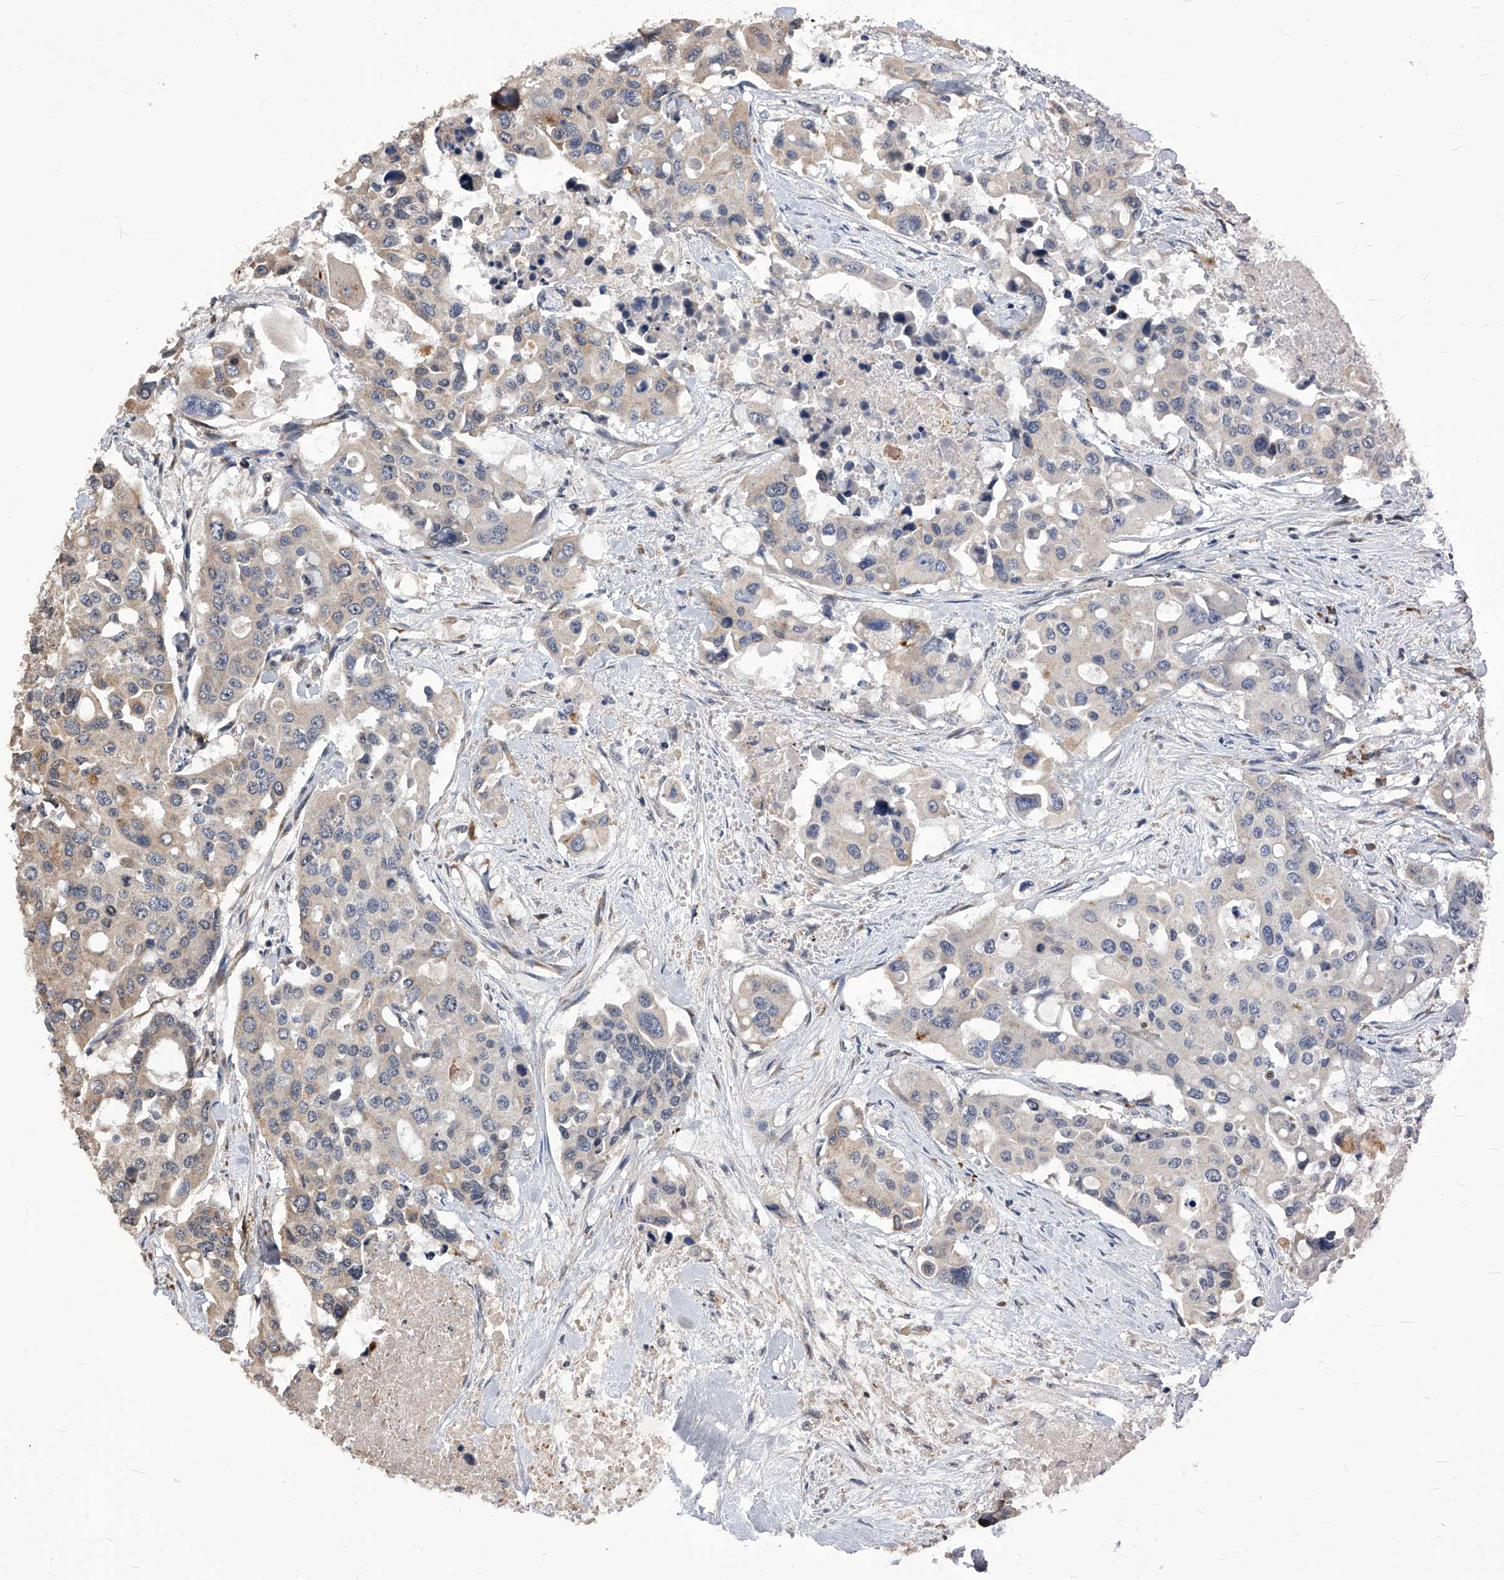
{"staining": {"intensity": "weak", "quantity": "<25%", "location": "cytoplasmic/membranous"}, "tissue": "colorectal cancer", "cell_type": "Tumor cells", "image_type": "cancer", "snomed": [{"axis": "morphology", "description": "Adenocarcinoma, NOS"}, {"axis": "topography", "description": "Colon"}], "caption": "Immunohistochemistry (IHC) image of human colorectal adenocarcinoma stained for a protein (brown), which exhibits no positivity in tumor cells.", "gene": "ID1", "patient": {"sex": "male", "age": 77}}